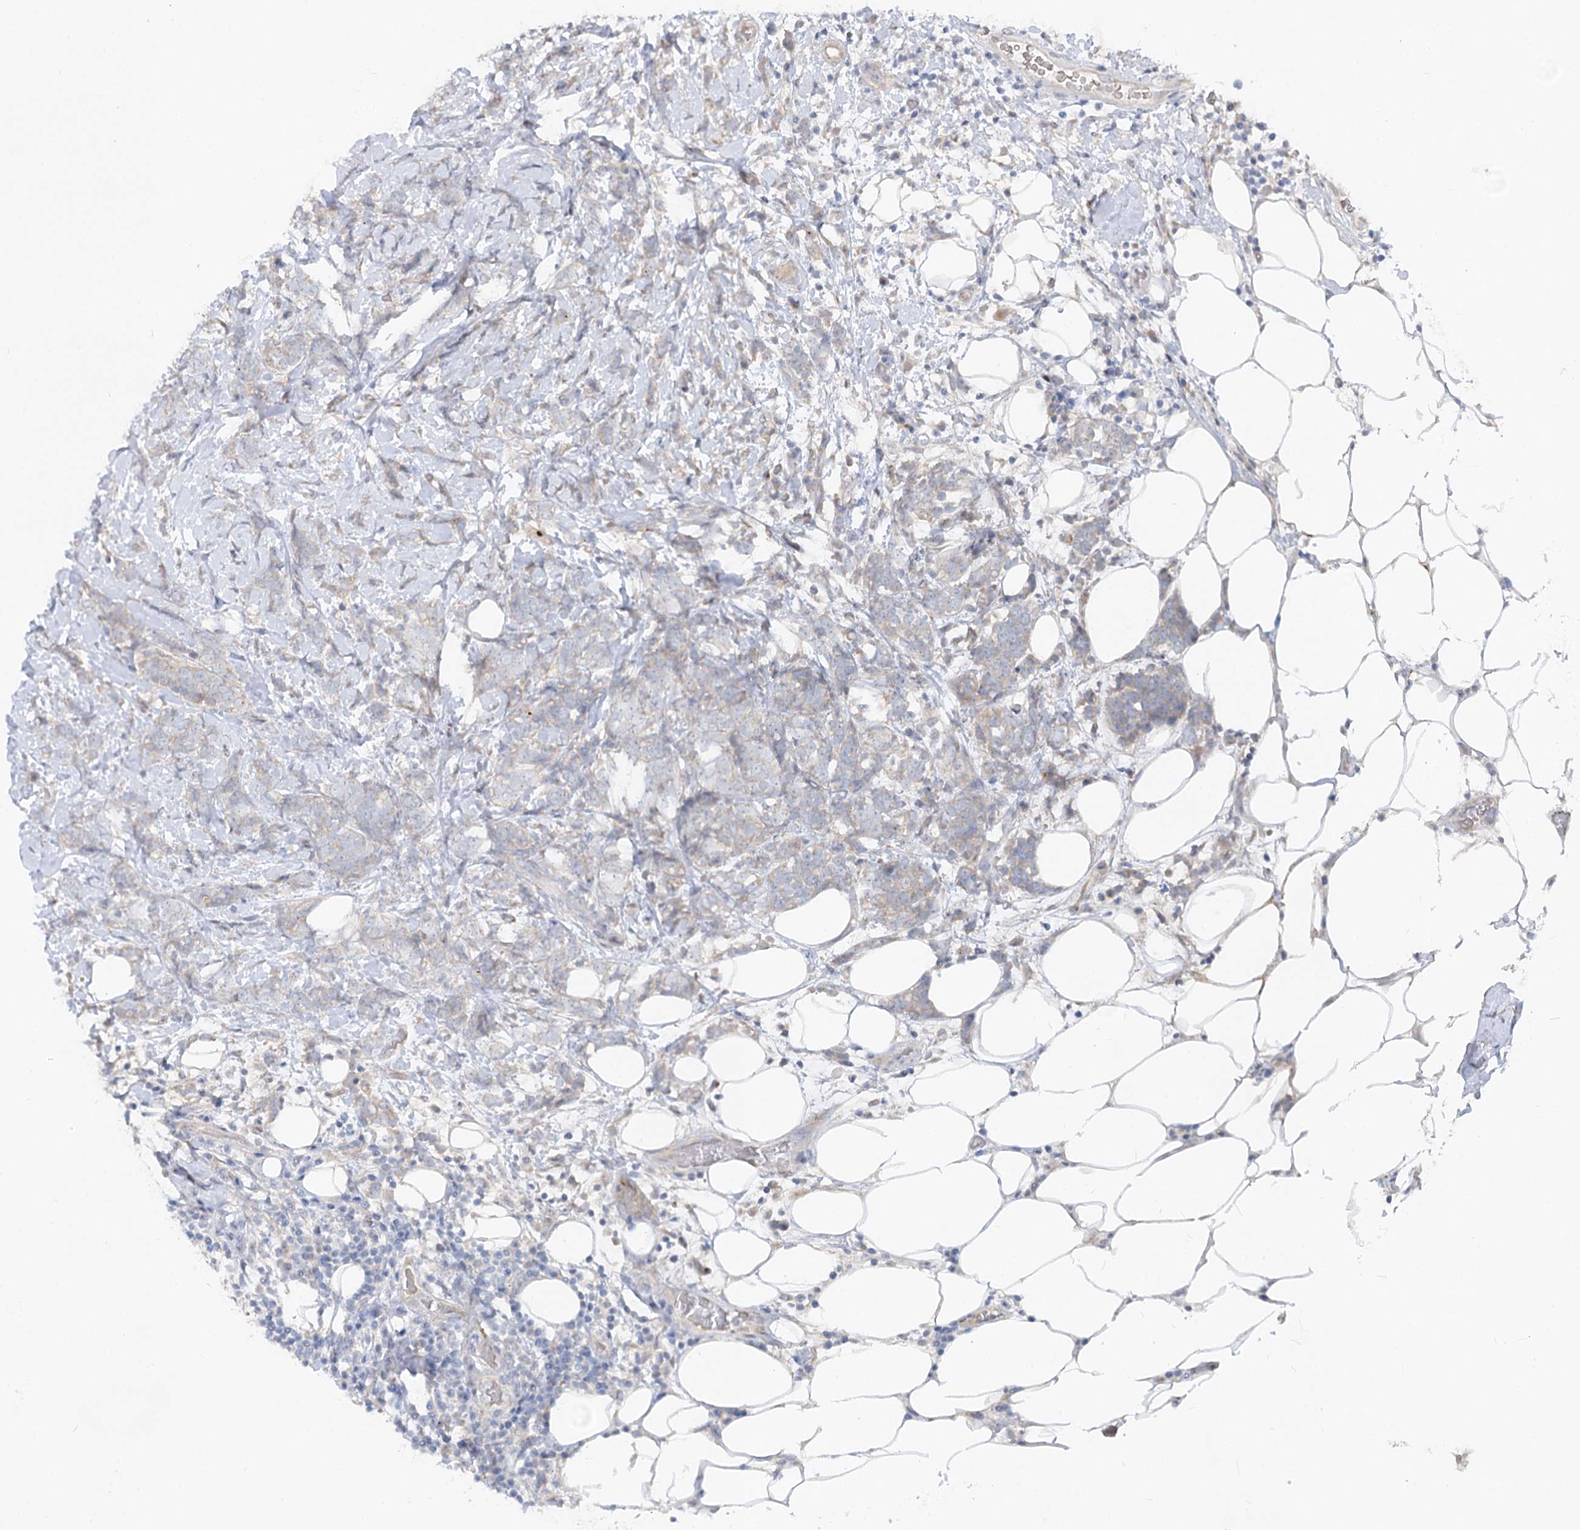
{"staining": {"intensity": "weak", "quantity": "<25%", "location": "cytoplasmic/membranous"}, "tissue": "breast cancer", "cell_type": "Tumor cells", "image_type": "cancer", "snomed": [{"axis": "morphology", "description": "Lobular carcinoma"}, {"axis": "topography", "description": "Breast"}], "caption": "Human breast cancer (lobular carcinoma) stained for a protein using IHC demonstrates no positivity in tumor cells.", "gene": "FGF19", "patient": {"sex": "female", "age": 58}}